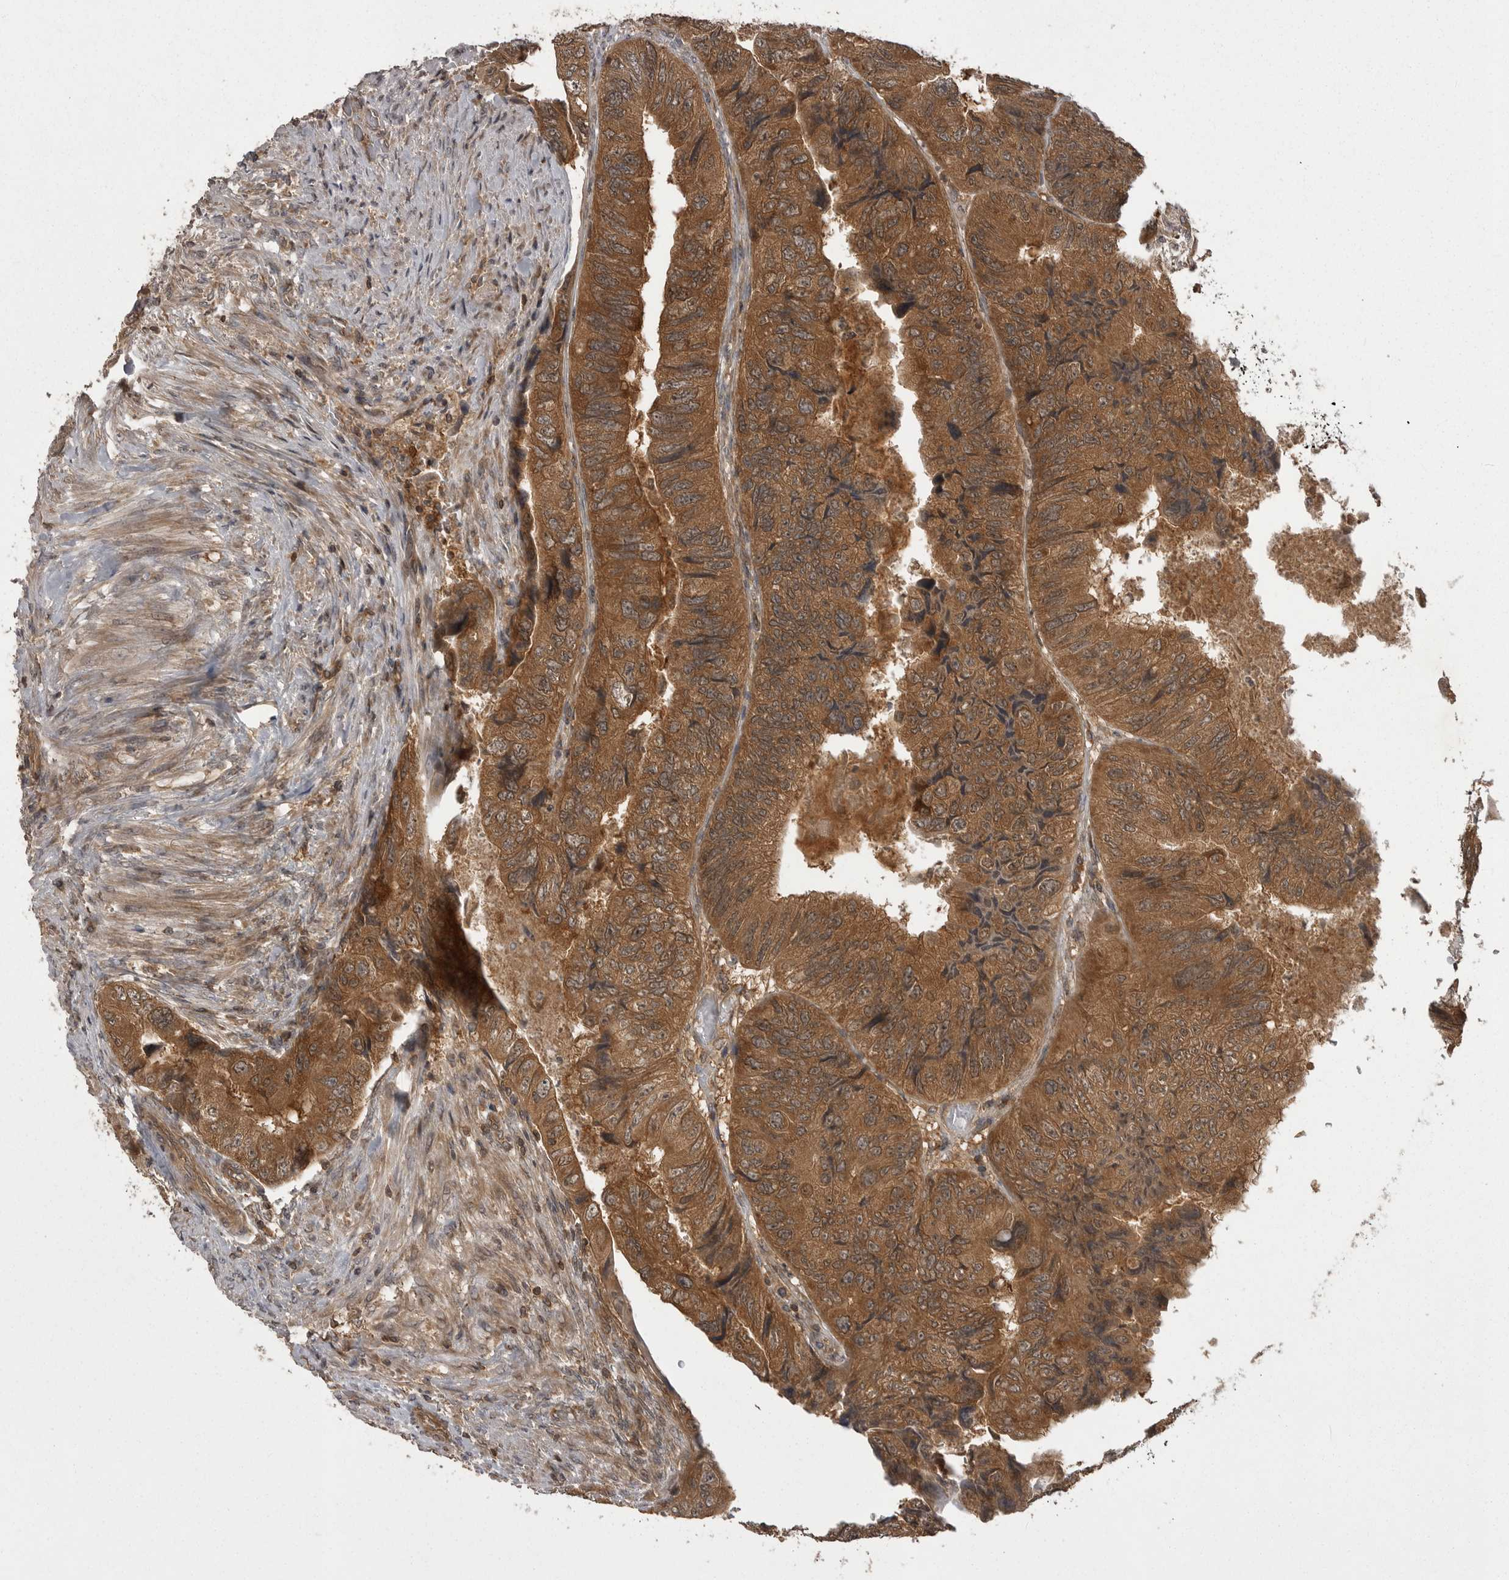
{"staining": {"intensity": "moderate", "quantity": ">75%", "location": "cytoplasmic/membranous"}, "tissue": "colorectal cancer", "cell_type": "Tumor cells", "image_type": "cancer", "snomed": [{"axis": "morphology", "description": "Adenocarcinoma, NOS"}, {"axis": "topography", "description": "Rectum"}], "caption": "A photomicrograph of human adenocarcinoma (colorectal) stained for a protein exhibits moderate cytoplasmic/membranous brown staining in tumor cells.", "gene": "STK24", "patient": {"sex": "male", "age": 63}}